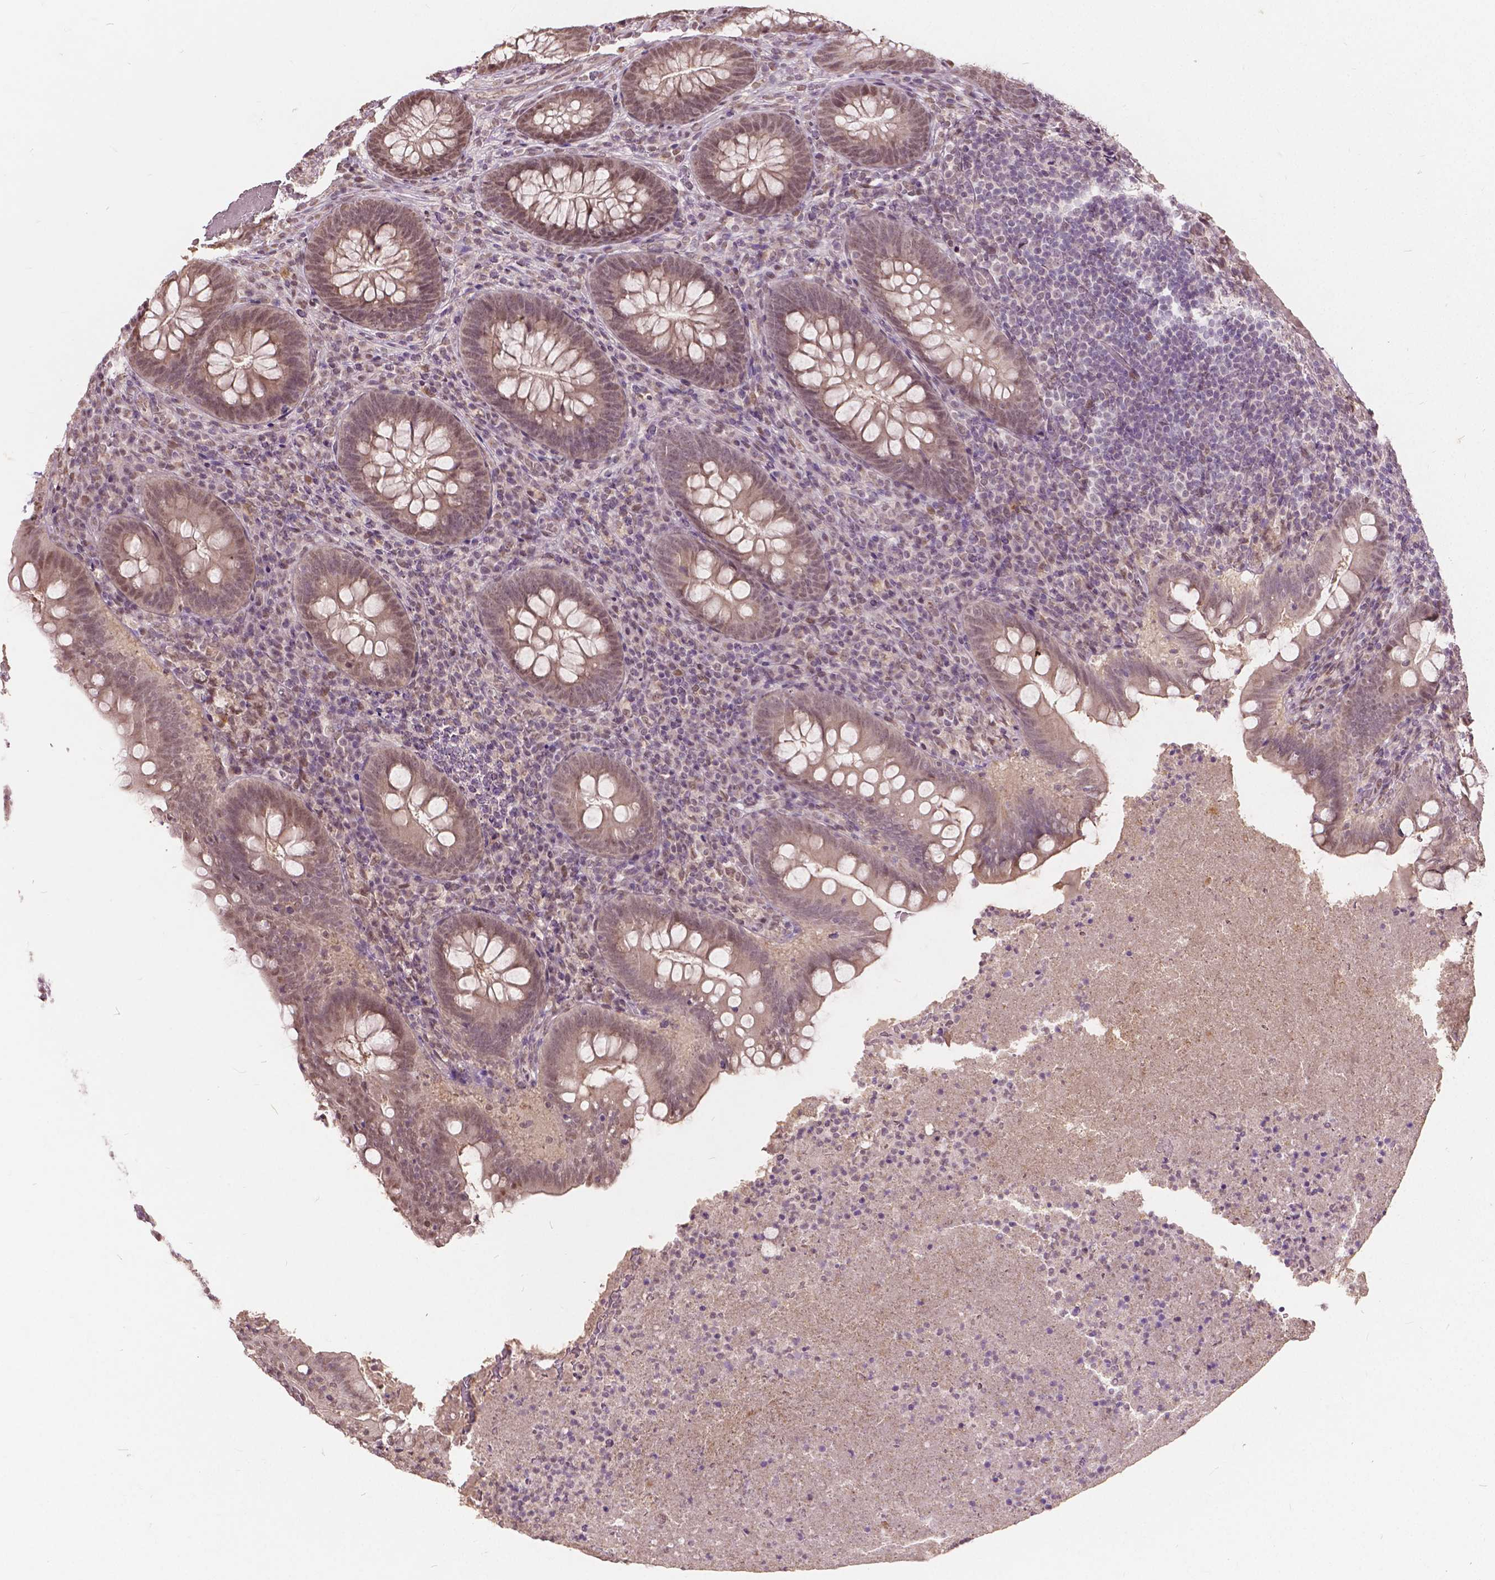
{"staining": {"intensity": "moderate", "quantity": ">75%", "location": "cytoplasmic/membranous,nuclear"}, "tissue": "appendix", "cell_type": "Glandular cells", "image_type": "normal", "snomed": [{"axis": "morphology", "description": "Normal tissue, NOS"}, {"axis": "topography", "description": "Appendix"}], "caption": "Protein expression analysis of benign appendix exhibits moderate cytoplasmic/membranous,nuclear staining in approximately >75% of glandular cells.", "gene": "HOXA10", "patient": {"sex": "male", "age": 47}}